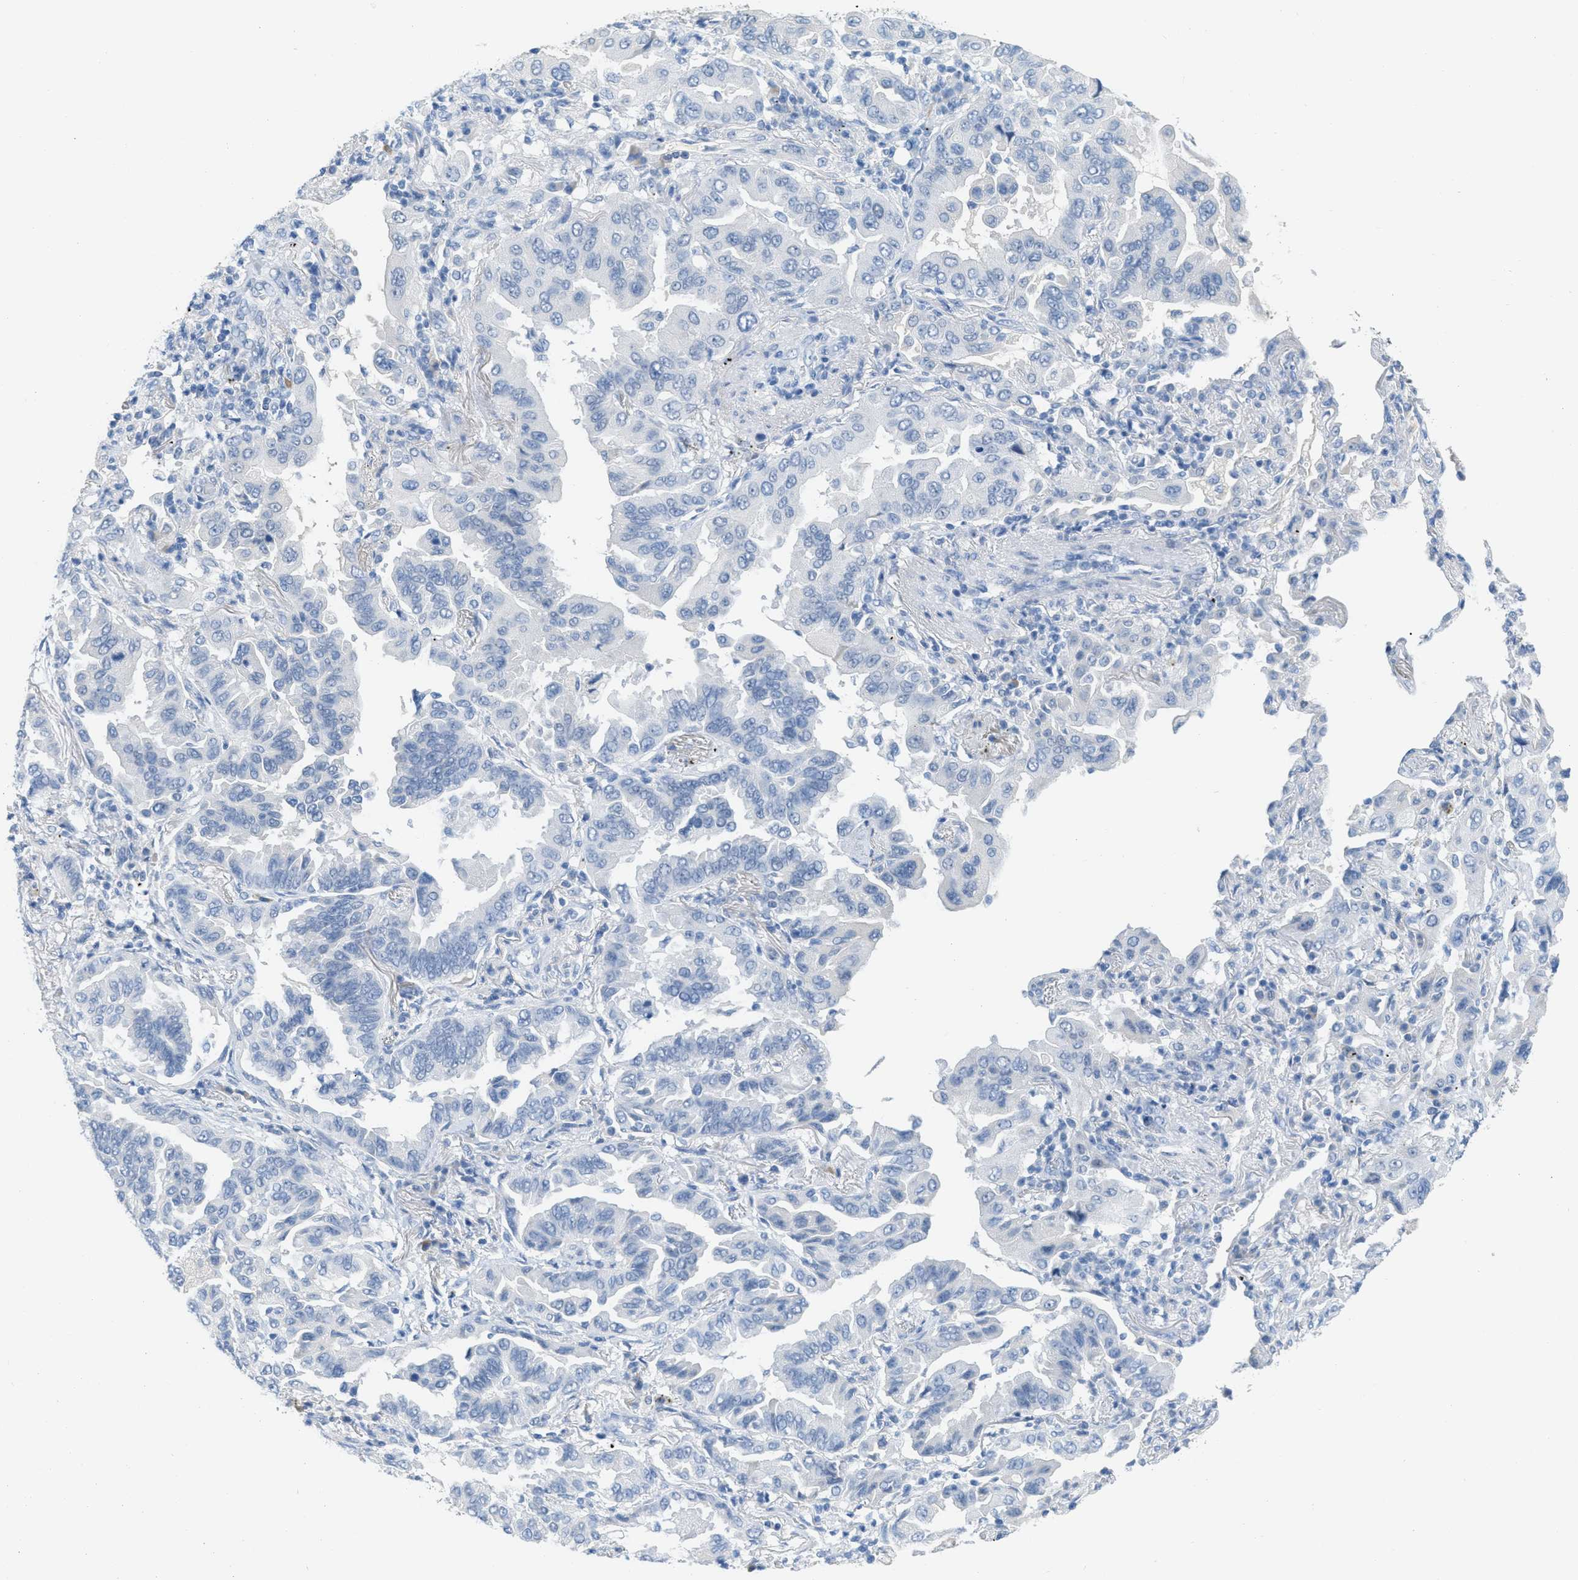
{"staining": {"intensity": "negative", "quantity": "none", "location": "none"}, "tissue": "lung cancer", "cell_type": "Tumor cells", "image_type": "cancer", "snomed": [{"axis": "morphology", "description": "Adenocarcinoma, NOS"}, {"axis": "topography", "description": "Lung"}], "caption": "This is an immunohistochemistry histopathology image of human adenocarcinoma (lung). There is no staining in tumor cells.", "gene": "HSF2", "patient": {"sex": "female", "age": 65}}